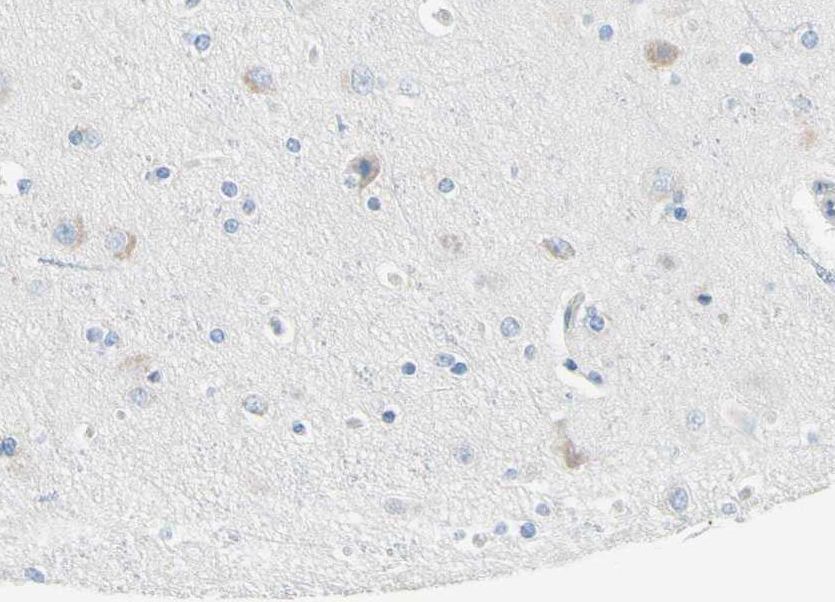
{"staining": {"intensity": "negative", "quantity": "none", "location": "none"}, "tissue": "cerebral cortex", "cell_type": "Endothelial cells", "image_type": "normal", "snomed": [{"axis": "morphology", "description": "Normal tissue, NOS"}, {"axis": "topography", "description": "Cerebral cortex"}], "caption": "Immunohistochemistry histopathology image of benign cerebral cortex: human cerebral cortex stained with DAB (3,3'-diaminobenzidine) reveals no significant protein staining in endothelial cells.", "gene": "MFF", "patient": {"sex": "female", "age": 54}}